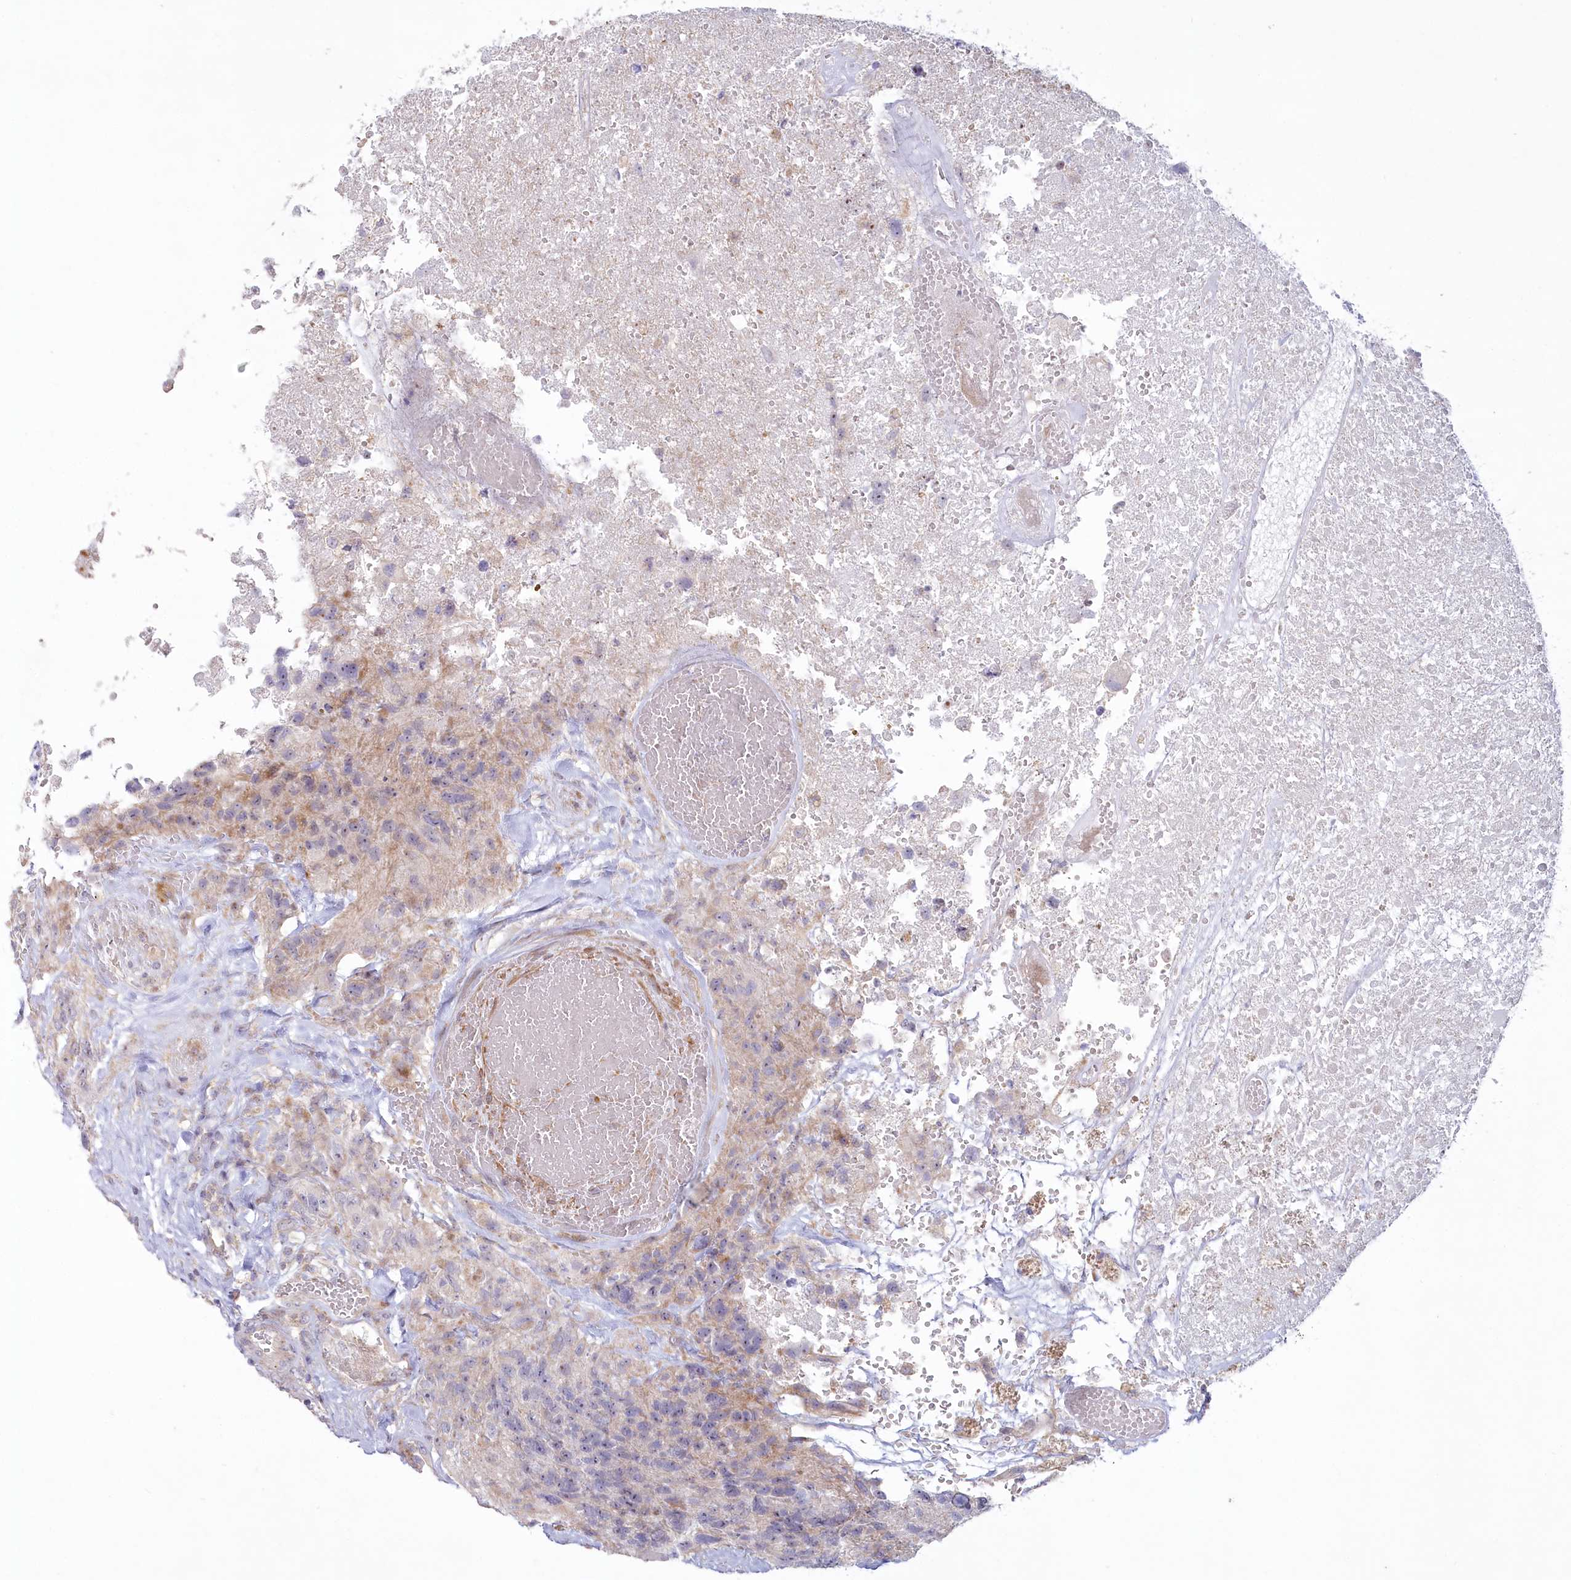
{"staining": {"intensity": "weak", "quantity": "<25%", "location": "cytoplasmic/membranous"}, "tissue": "glioma", "cell_type": "Tumor cells", "image_type": "cancer", "snomed": [{"axis": "morphology", "description": "Glioma, malignant, High grade"}, {"axis": "topography", "description": "Brain"}], "caption": "The histopathology image demonstrates no staining of tumor cells in glioma. Brightfield microscopy of immunohistochemistry stained with DAB (3,3'-diaminobenzidine) (brown) and hematoxylin (blue), captured at high magnification.", "gene": "MTG1", "patient": {"sex": "male", "age": 69}}